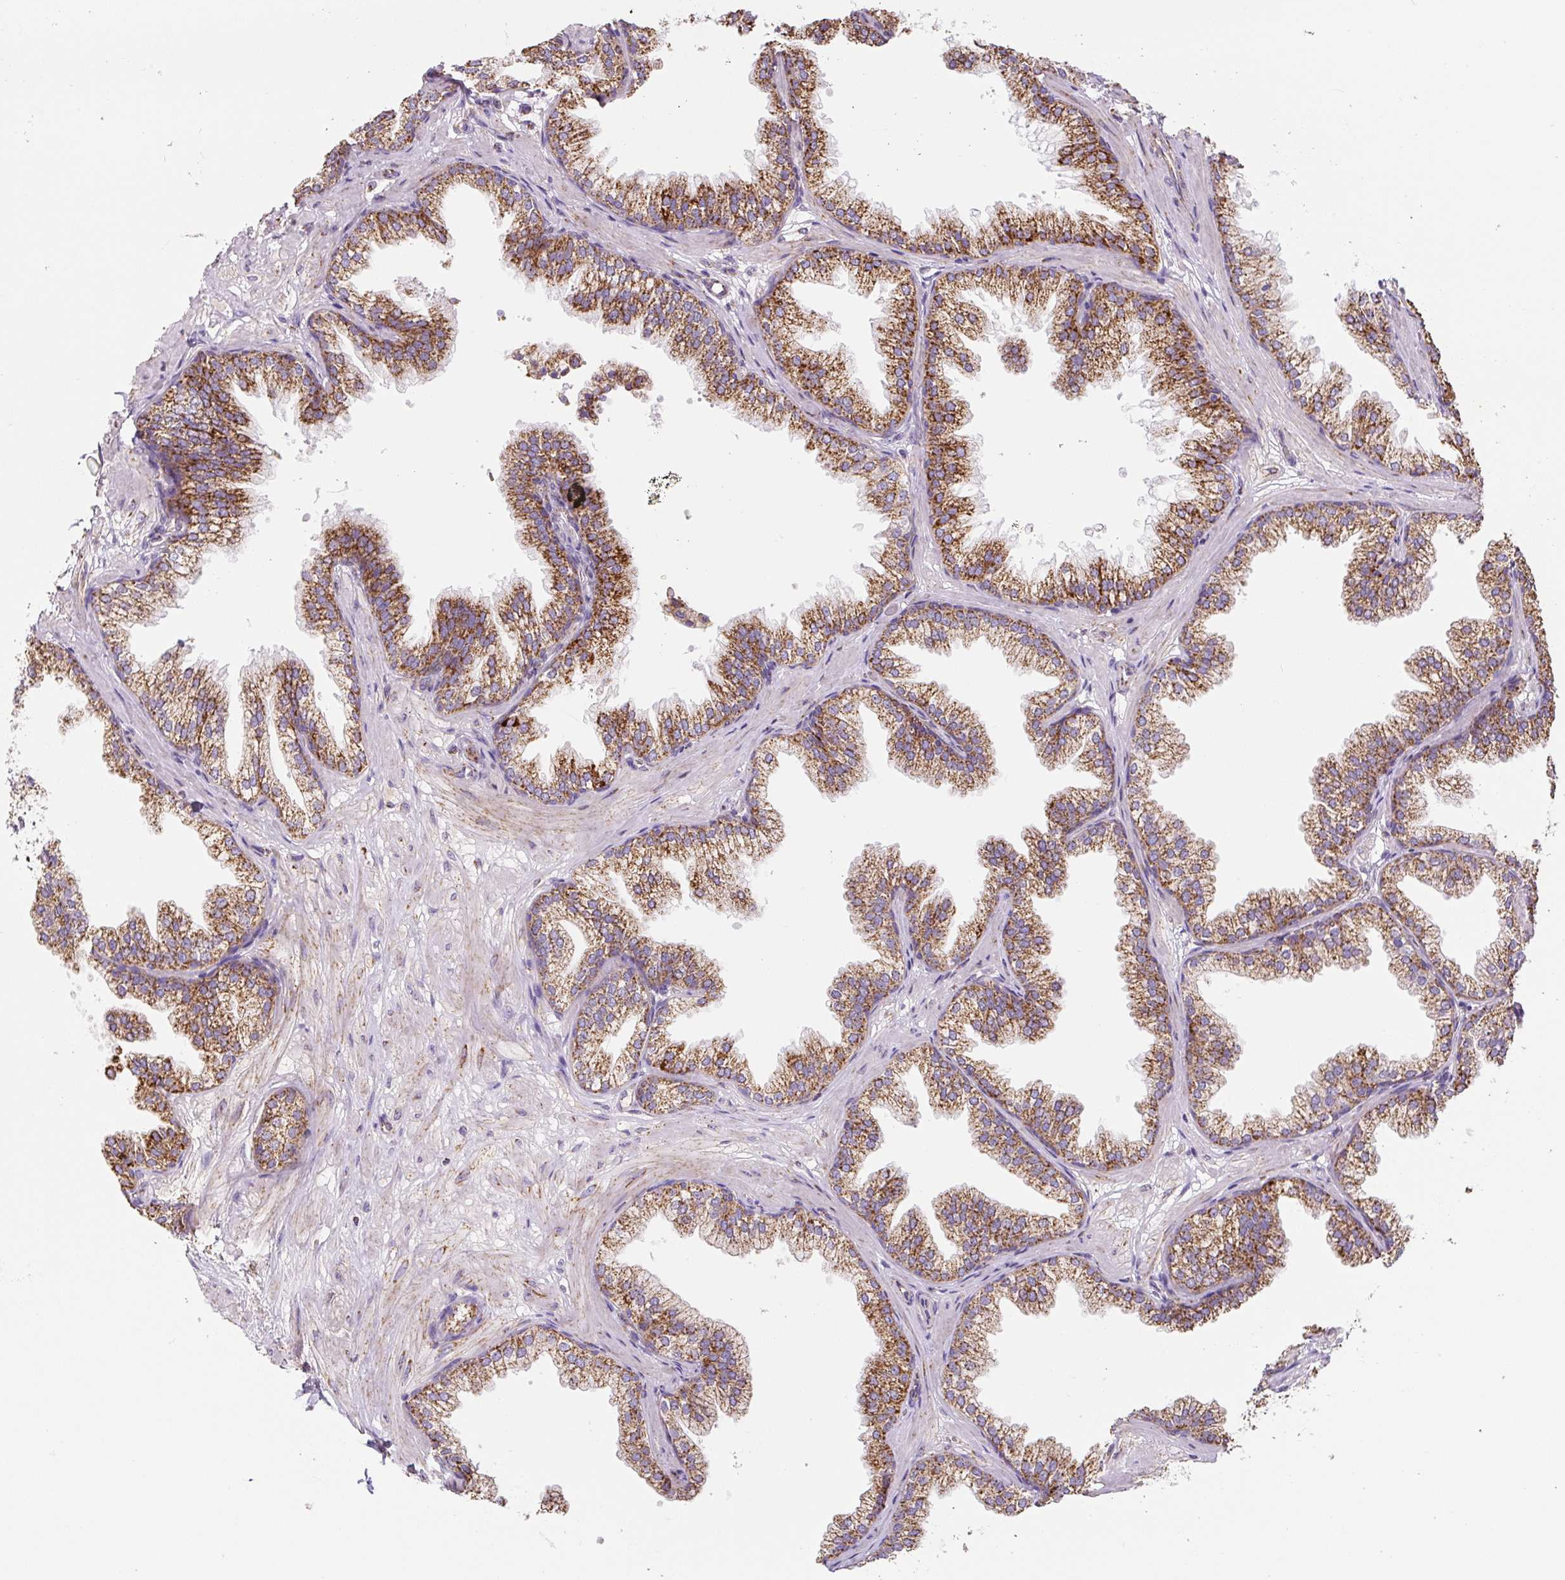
{"staining": {"intensity": "strong", "quantity": "25%-75%", "location": "cytoplasmic/membranous"}, "tissue": "prostate", "cell_type": "Glandular cells", "image_type": "normal", "snomed": [{"axis": "morphology", "description": "Normal tissue, NOS"}, {"axis": "topography", "description": "Prostate"}], "caption": "A micrograph showing strong cytoplasmic/membranous positivity in about 25%-75% of glandular cells in unremarkable prostate, as visualized by brown immunohistochemical staining.", "gene": "MT", "patient": {"sex": "male", "age": 37}}